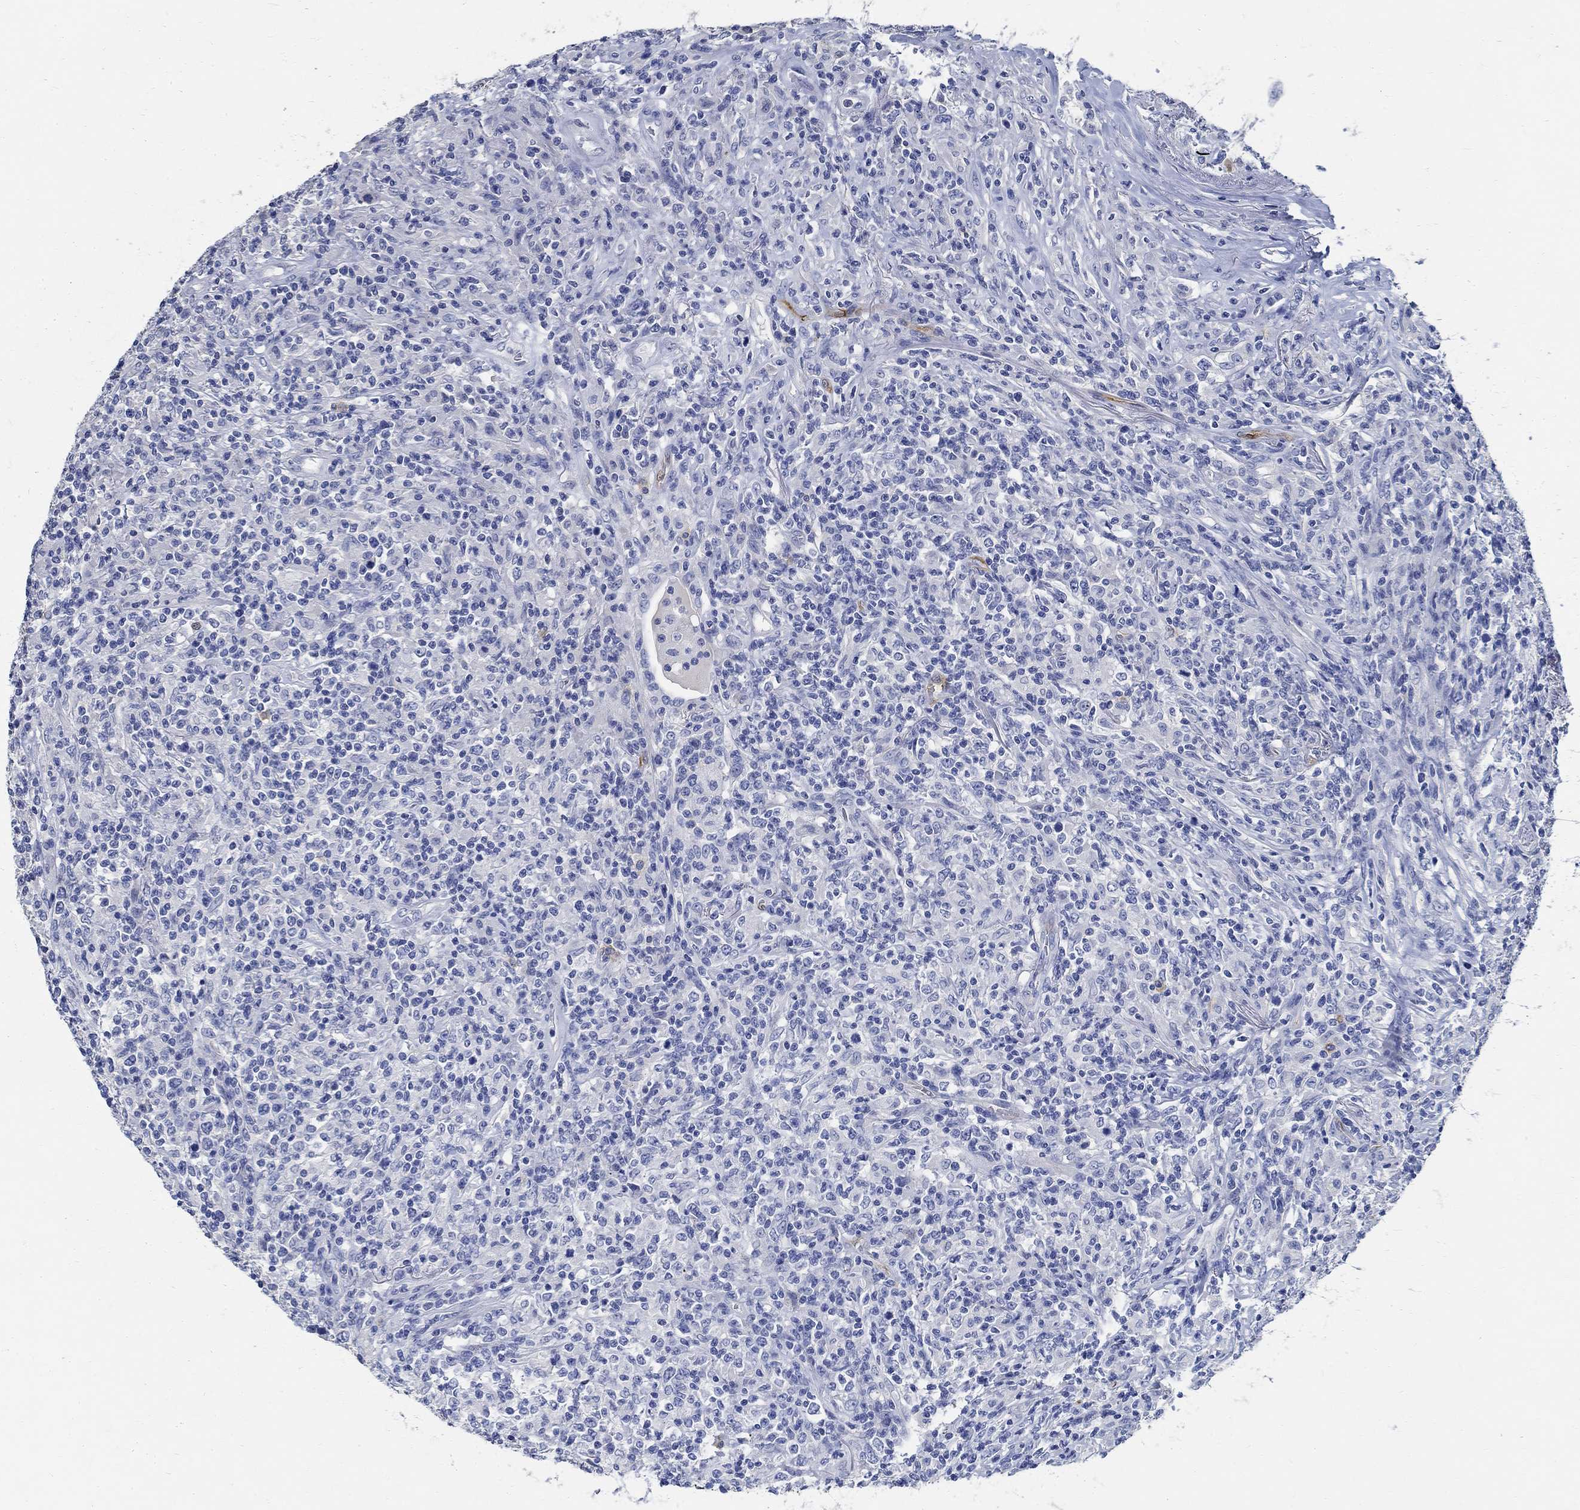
{"staining": {"intensity": "negative", "quantity": "none", "location": "none"}, "tissue": "lymphoma", "cell_type": "Tumor cells", "image_type": "cancer", "snomed": [{"axis": "morphology", "description": "Malignant lymphoma, non-Hodgkin's type, High grade"}, {"axis": "topography", "description": "Lung"}], "caption": "High power microscopy histopathology image of an immunohistochemistry (IHC) histopathology image of high-grade malignant lymphoma, non-Hodgkin's type, revealing no significant staining in tumor cells.", "gene": "PRX", "patient": {"sex": "male", "age": 79}}